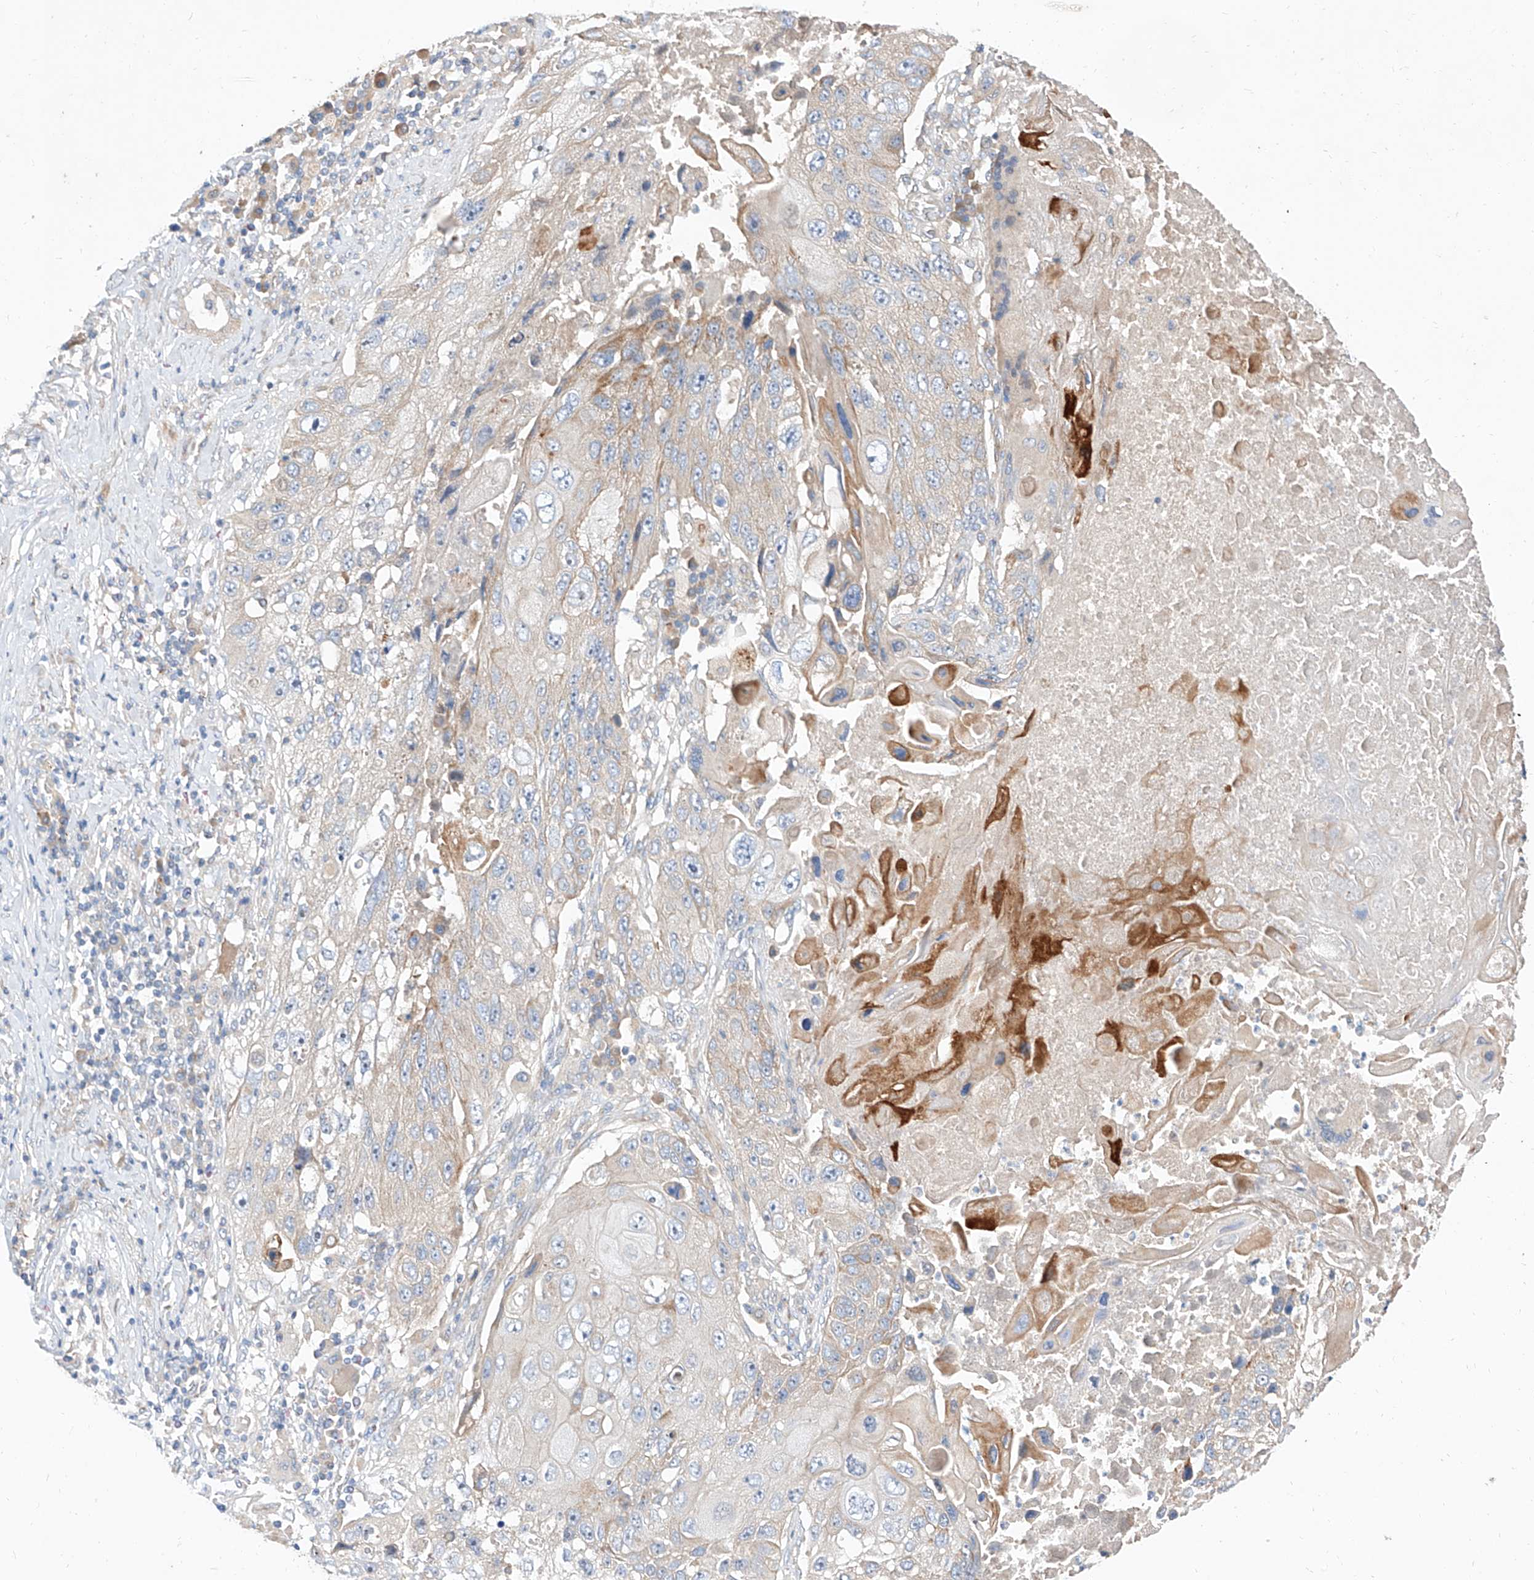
{"staining": {"intensity": "weak", "quantity": "<25%", "location": "cytoplasmic/membranous"}, "tissue": "lung cancer", "cell_type": "Tumor cells", "image_type": "cancer", "snomed": [{"axis": "morphology", "description": "Squamous cell carcinoma, NOS"}, {"axis": "topography", "description": "Lung"}], "caption": "This is a micrograph of immunohistochemistry staining of squamous cell carcinoma (lung), which shows no expression in tumor cells.", "gene": "DIRAS3", "patient": {"sex": "male", "age": 61}}